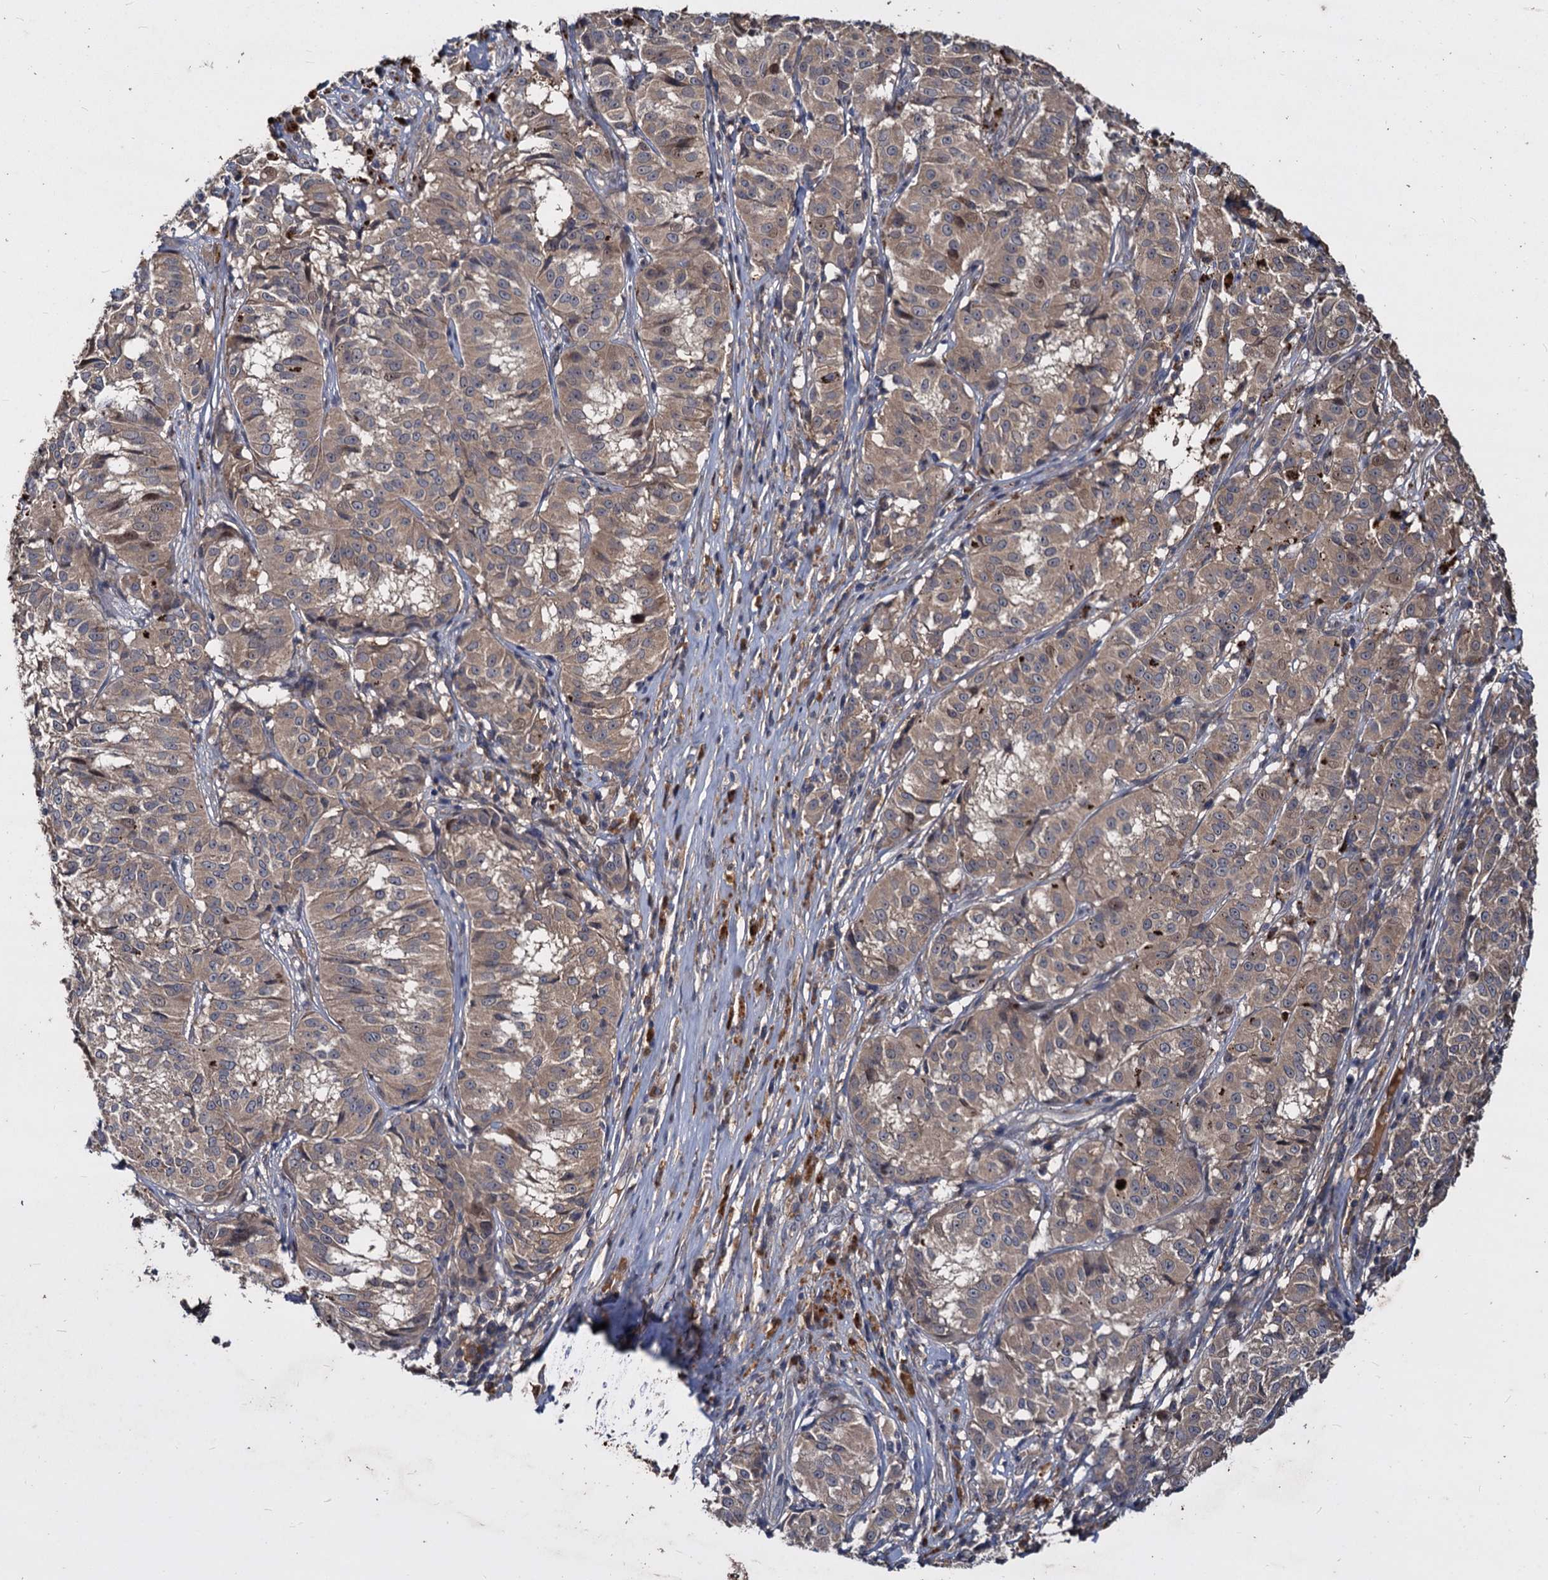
{"staining": {"intensity": "weak", "quantity": ">75%", "location": "cytoplasmic/membranous"}, "tissue": "melanoma", "cell_type": "Tumor cells", "image_type": "cancer", "snomed": [{"axis": "morphology", "description": "Malignant melanoma, NOS"}, {"axis": "topography", "description": "Skin"}], "caption": "Melanoma was stained to show a protein in brown. There is low levels of weak cytoplasmic/membranous staining in approximately >75% of tumor cells.", "gene": "CCDC184", "patient": {"sex": "female", "age": 72}}